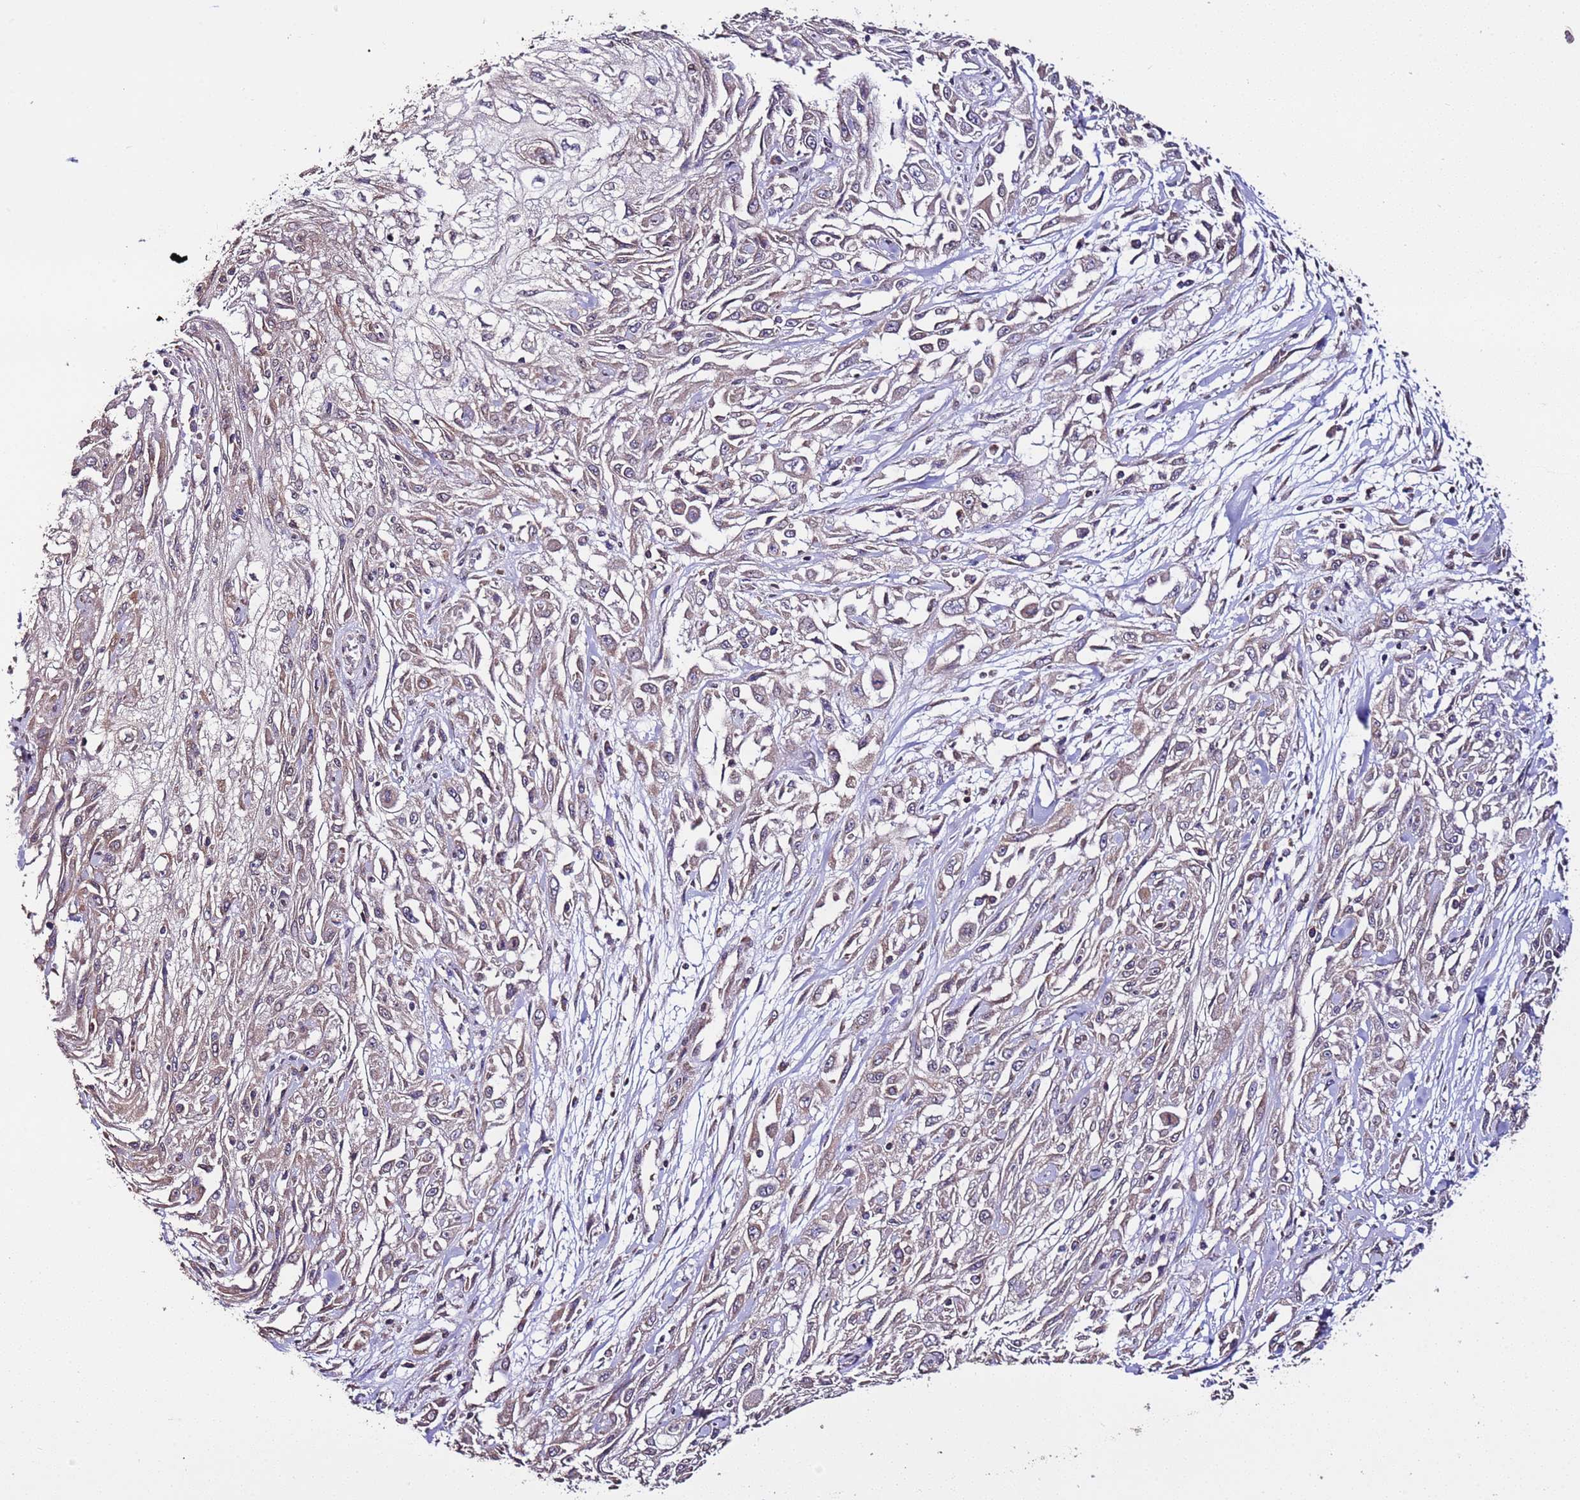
{"staining": {"intensity": "negative", "quantity": "none", "location": "none"}, "tissue": "skin cancer", "cell_type": "Tumor cells", "image_type": "cancer", "snomed": [{"axis": "morphology", "description": "Squamous cell carcinoma, NOS"}, {"axis": "morphology", "description": "Squamous cell carcinoma, metastatic, NOS"}, {"axis": "topography", "description": "Skin"}, {"axis": "topography", "description": "Lymph node"}], "caption": "The micrograph reveals no significant positivity in tumor cells of squamous cell carcinoma (skin).", "gene": "SLC41A3", "patient": {"sex": "male", "age": 75}}